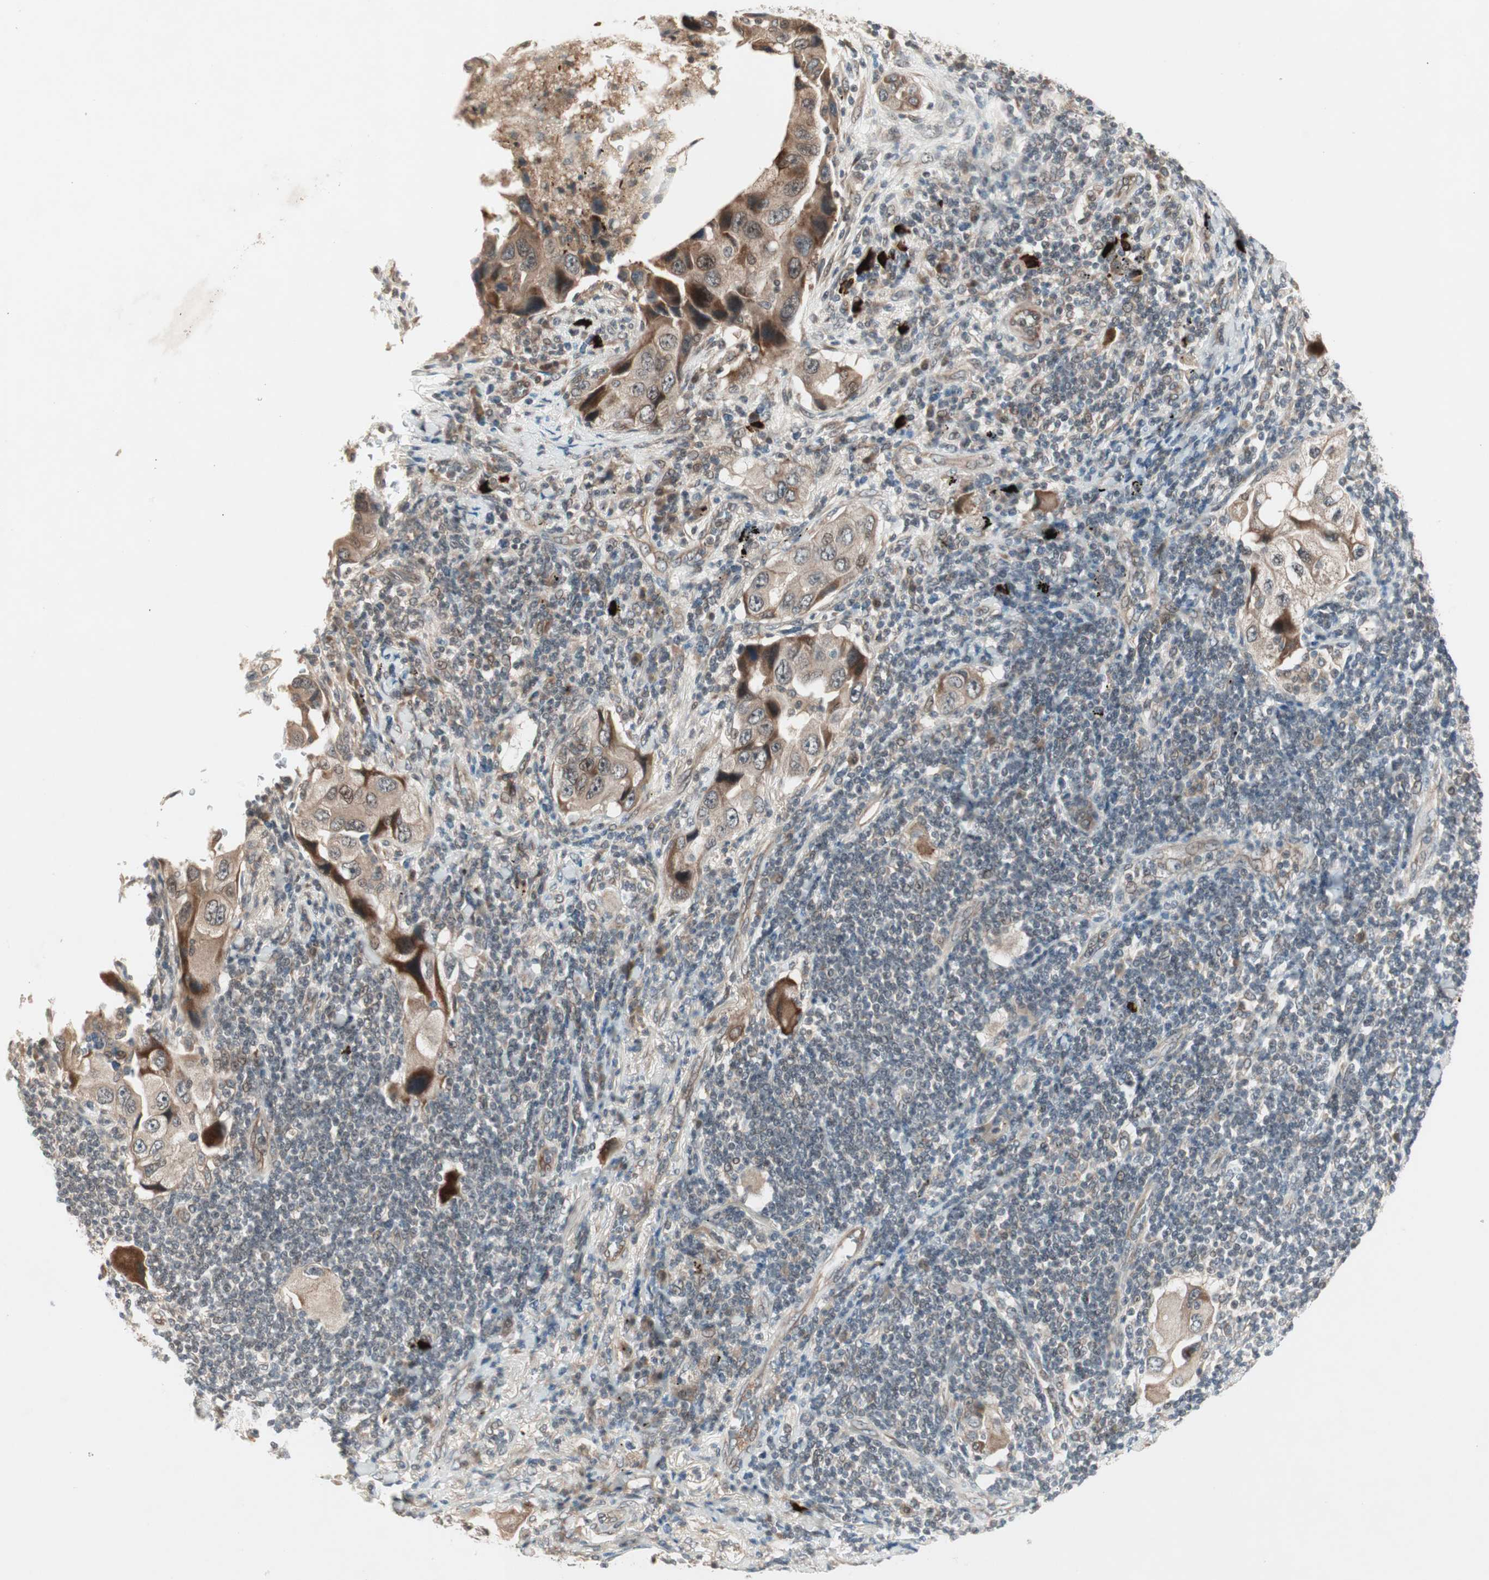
{"staining": {"intensity": "moderate", "quantity": ">75%", "location": "cytoplasmic/membranous"}, "tissue": "lung cancer", "cell_type": "Tumor cells", "image_type": "cancer", "snomed": [{"axis": "morphology", "description": "Adenocarcinoma, NOS"}, {"axis": "topography", "description": "Lung"}], "caption": "Immunohistochemistry (DAB (3,3'-diaminobenzidine)) staining of lung cancer (adenocarcinoma) demonstrates moderate cytoplasmic/membranous protein staining in about >75% of tumor cells. The staining was performed using DAB, with brown indicating positive protein expression. Nuclei are stained blue with hematoxylin.", "gene": "PGBD1", "patient": {"sex": "female", "age": 65}}